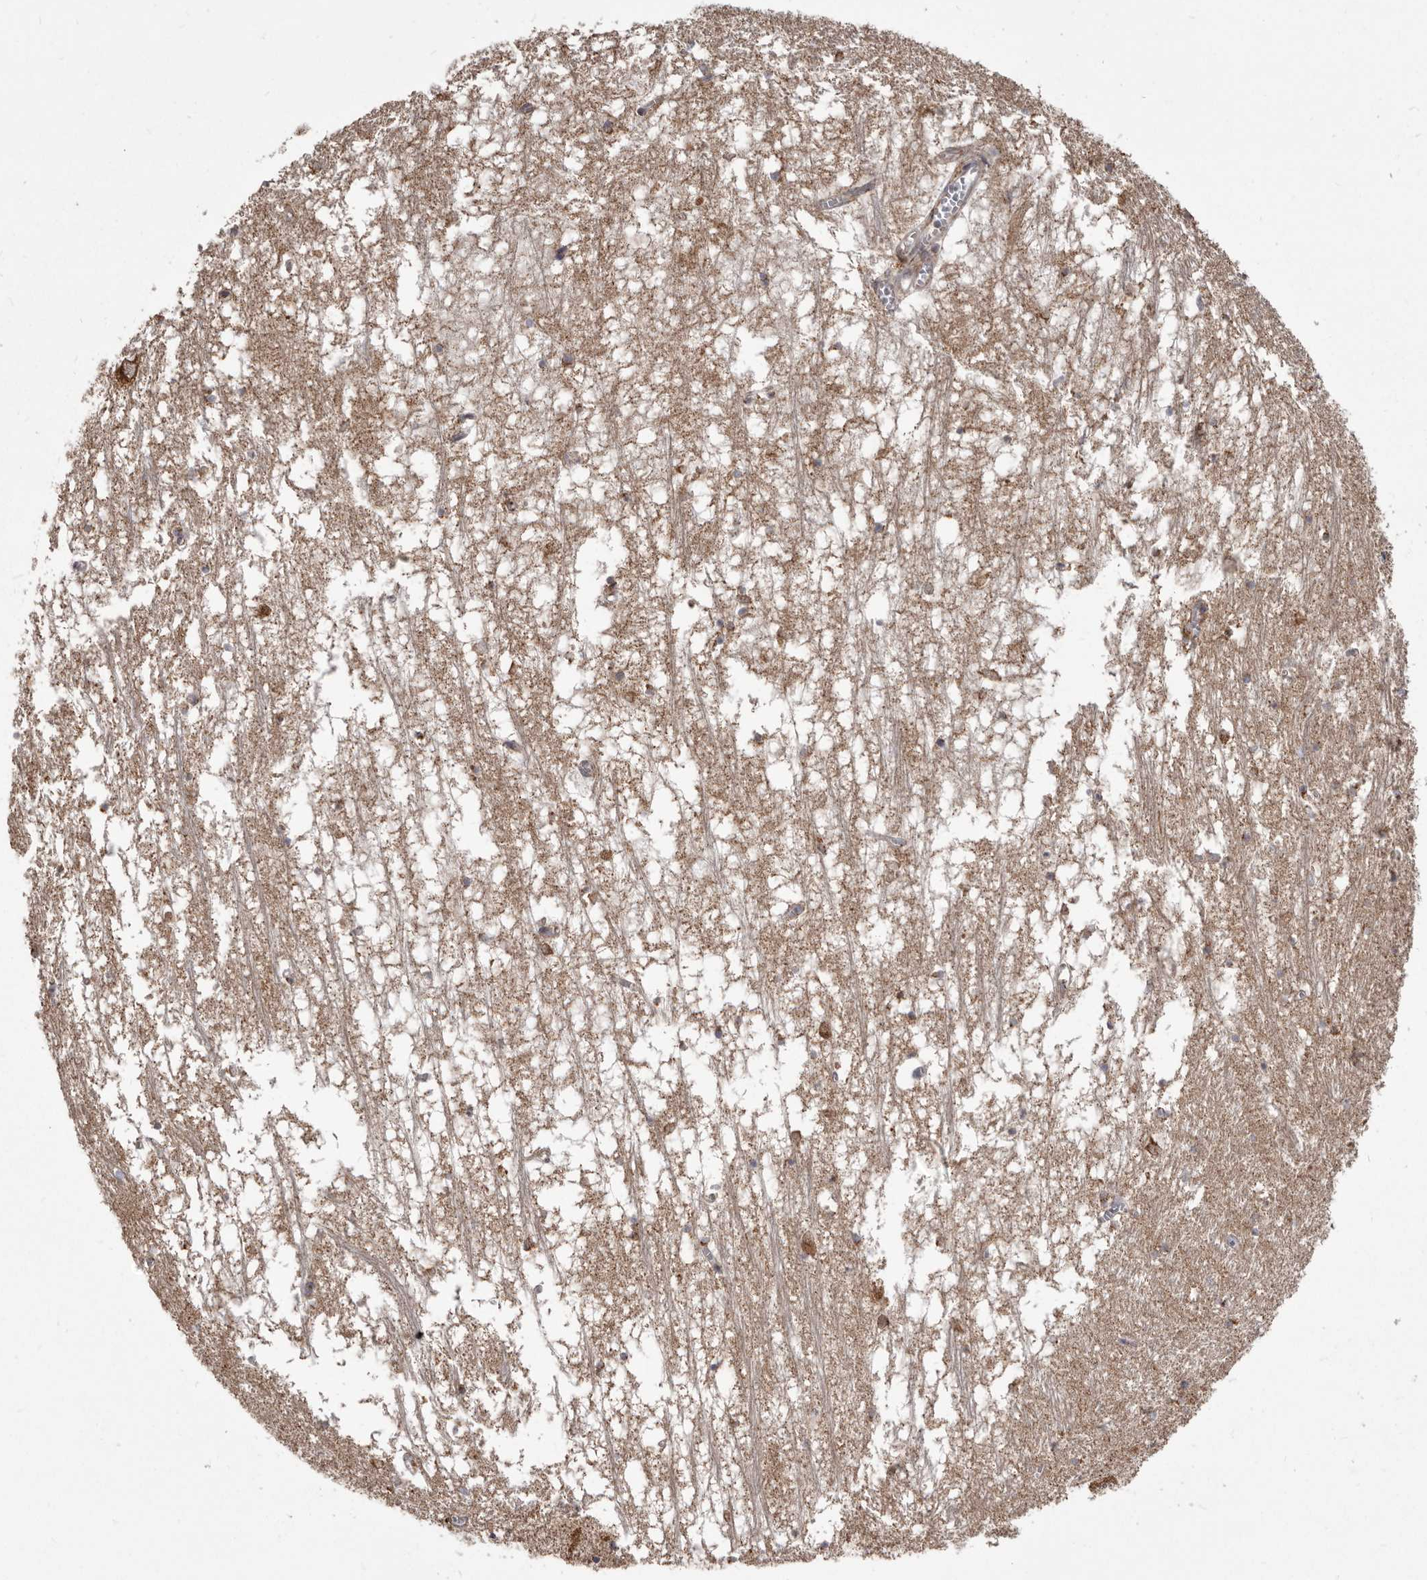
{"staining": {"intensity": "moderate", "quantity": ">75%", "location": "cytoplasmic/membranous"}, "tissue": "hippocampus", "cell_type": "Glial cells", "image_type": "normal", "snomed": [{"axis": "morphology", "description": "Normal tissue, NOS"}, {"axis": "topography", "description": "Hippocampus"}], "caption": "Protein analysis of benign hippocampus exhibits moderate cytoplasmic/membranous staining in approximately >75% of glial cells. (Brightfield microscopy of DAB IHC at high magnification).", "gene": "CDK5RAP3", "patient": {"sex": "male", "age": 70}}